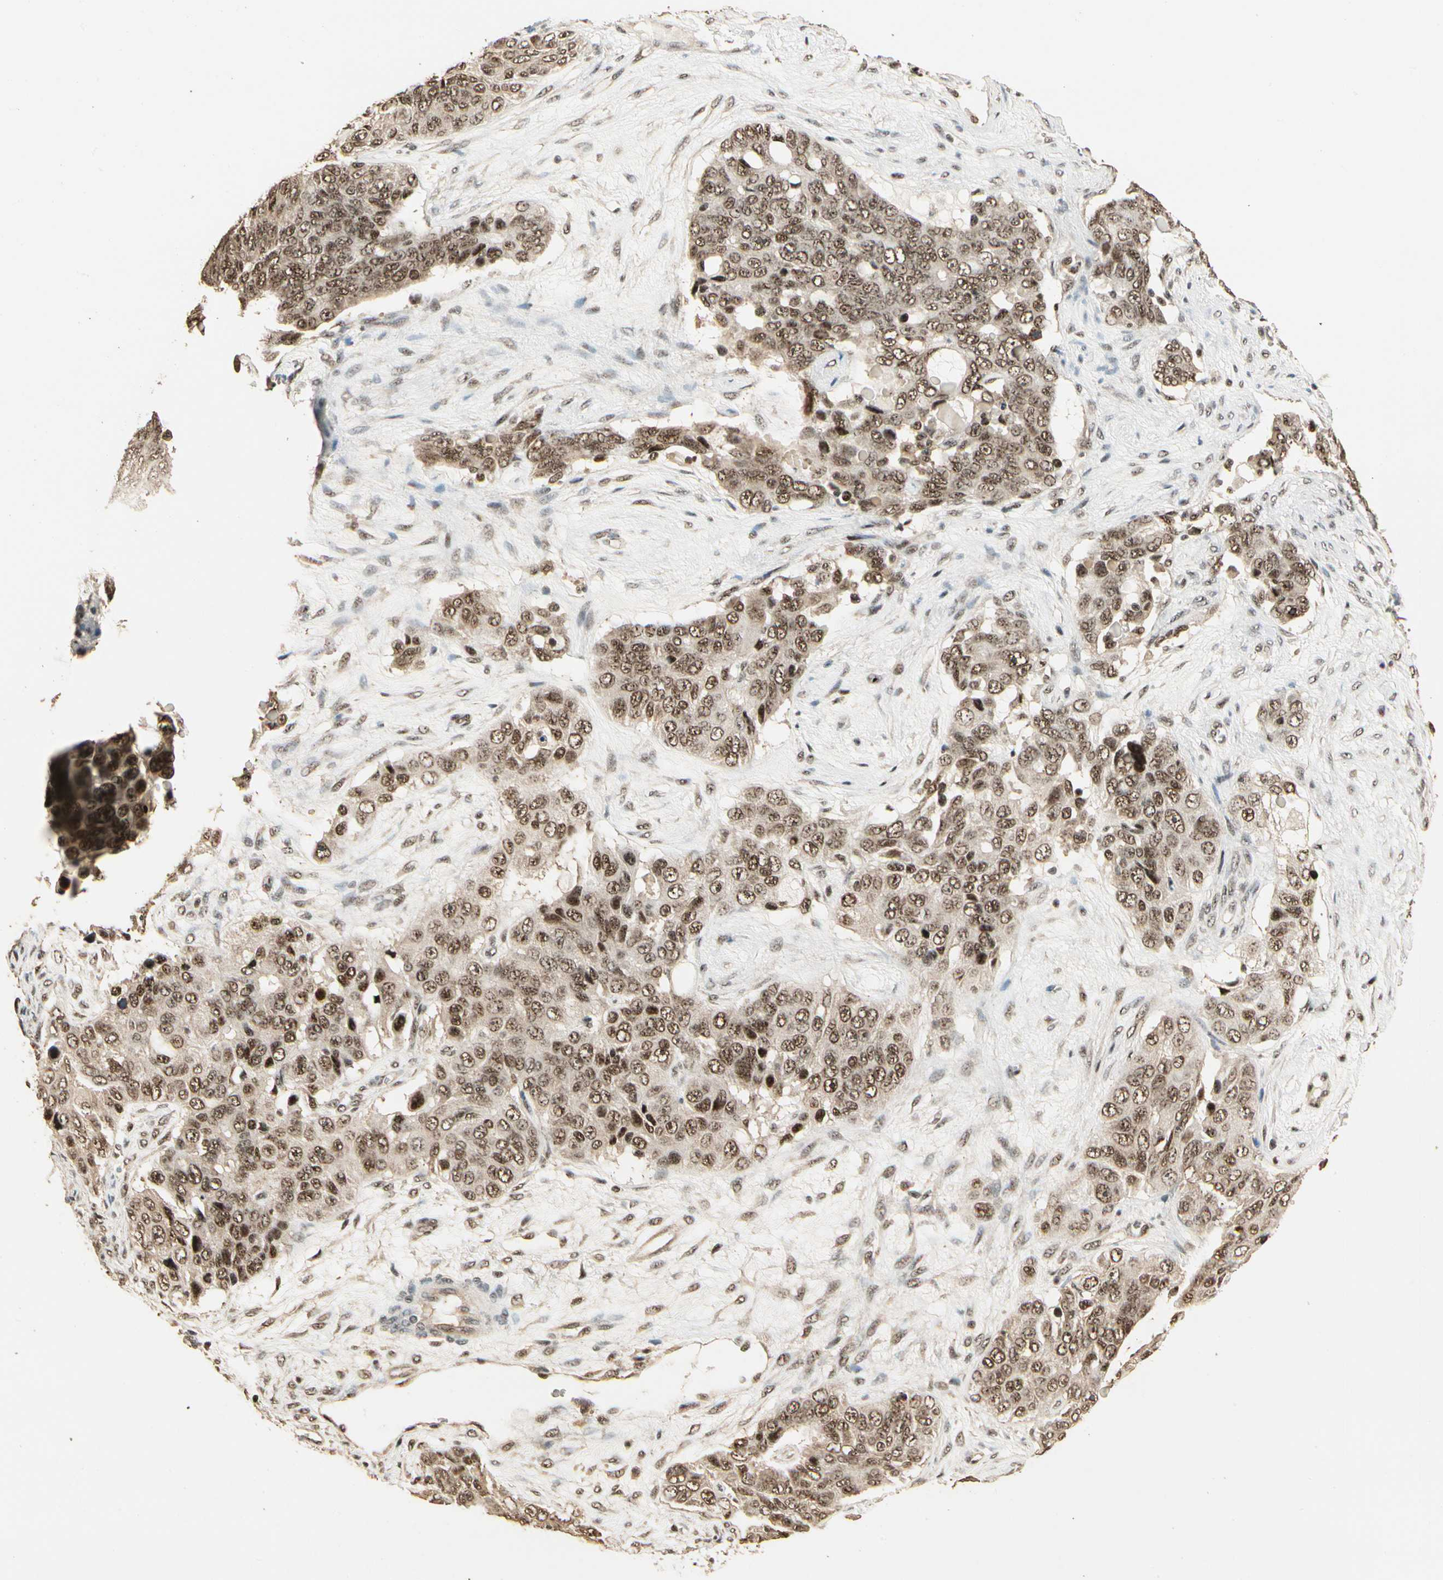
{"staining": {"intensity": "moderate", "quantity": "25%-75%", "location": "nuclear"}, "tissue": "ovarian cancer", "cell_type": "Tumor cells", "image_type": "cancer", "snomed": [{"axis": "morphology", "description": "Carcinoma, endometroid"}, {"axis": "topography", "description": "Ovary"}], "caption": "Protein staining displays moderate nuclear positivity in about 25%-75% of tumor cells in ovarian endometroid carcinoma.", "gene": "RBM25", "patient": {"sex": "female", "age": 51}}